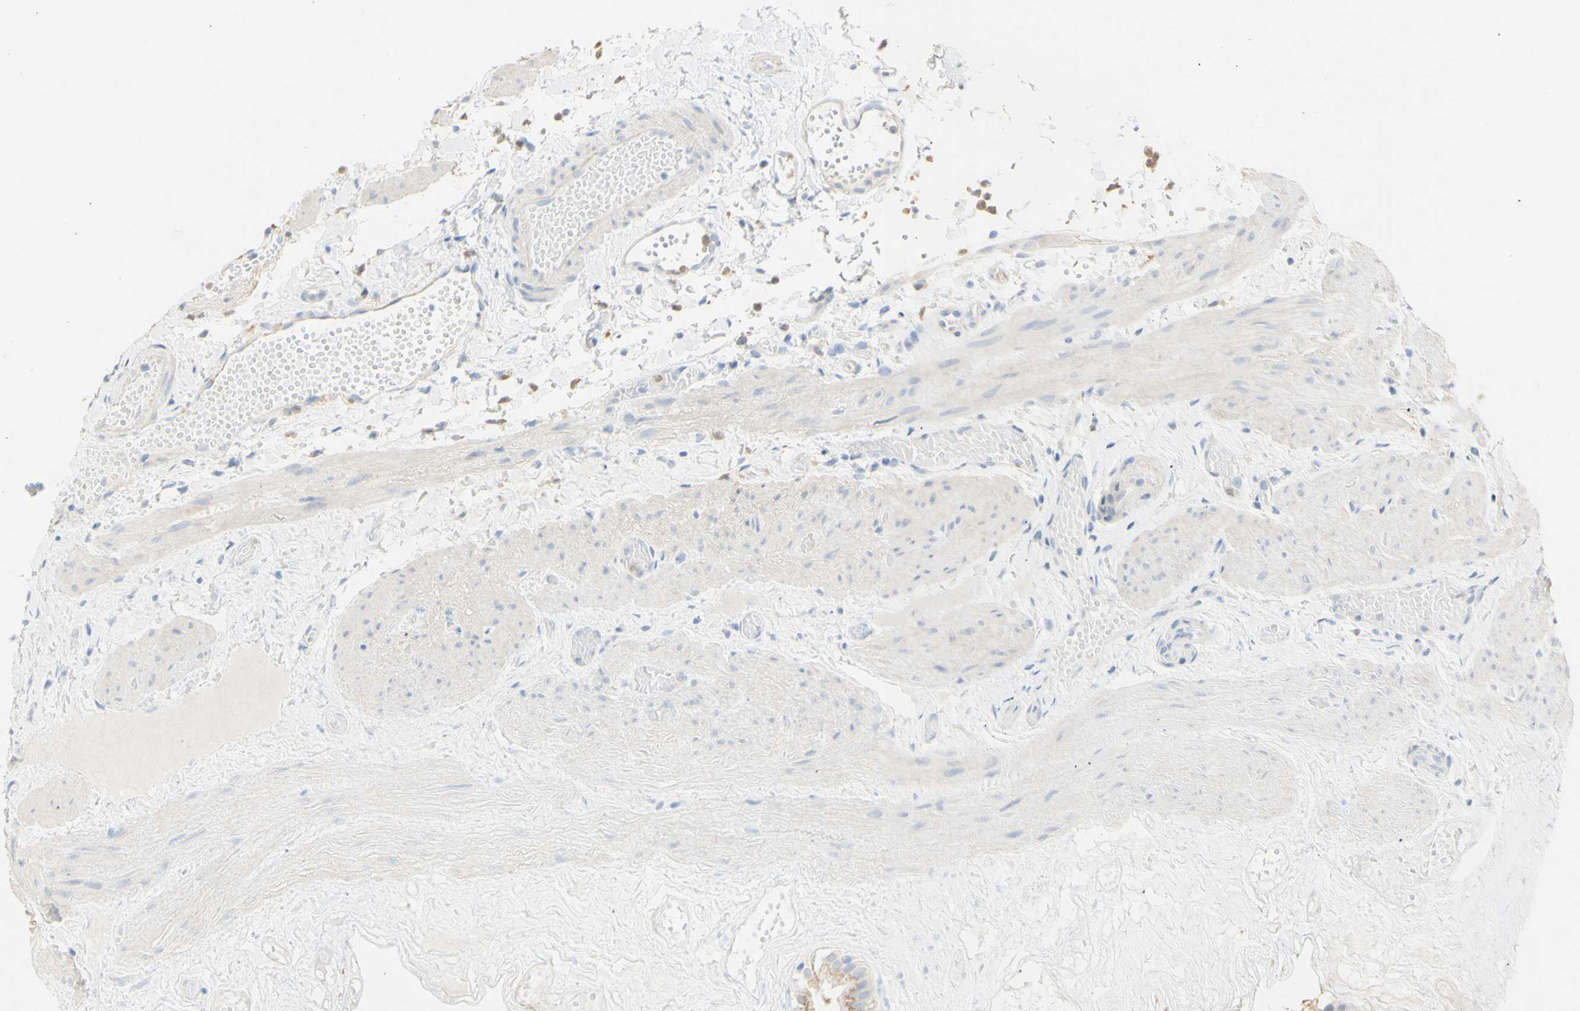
{"staining": {"intensity": "weak", "quantity": ">75%", "location": "cytoplasmic/membranous"}, "tissue": "gallbladder", "cell_type": "Glandular cells", "image_type": "normal", "snomed": [{"axis": "morphology", "description": "Normal tissue, NOS"}, {"axis": "topography", "description": "Gallbladder"}], "caption": "Weak cytoplasmic/membranous staining is identified in about >75% of glandular cells in unremarkable gallbladder.", "gene": "B4GALNT3", "patient": {"sex": "female", "age": 26}}